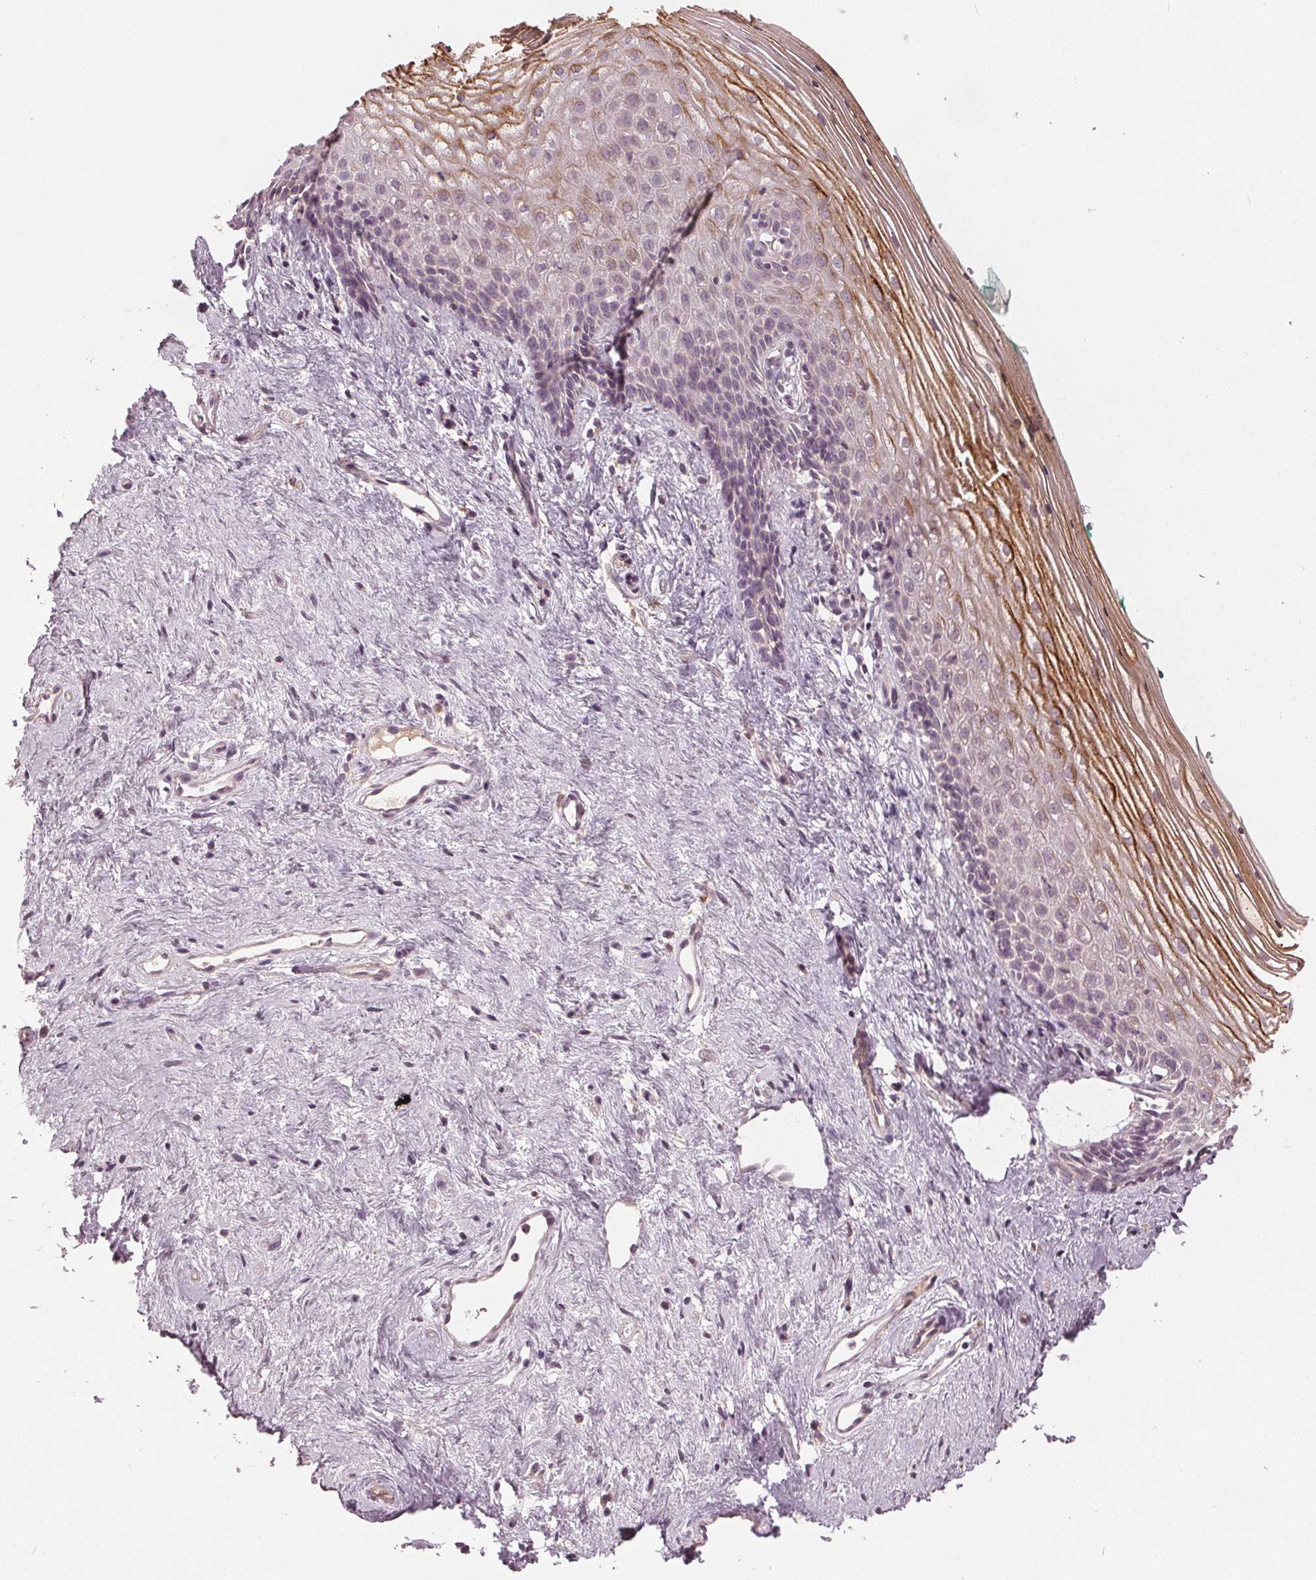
{"staining": {"intensity": "strong", "quantity": "<25%", "location": "cytoplasmic/membranous"}, "tissue": "vagina", "cell_type": "Squamous epithelial cells", "image_type": "normal", "snomed": [{"axis": "morphology", "description": "Normal tissue, NOS"}, {"axis": "topography", "description": "Vagina"}], "caption": "A micrograph showing strong cytoplasmic/membranous expression in approximately <25% of squamous epithelial cells in unremarkable vagina, as visualized by brown immunohistochemical staining.", "gene": "KLK13", "patient": {"sex": "female", "age": 42}}